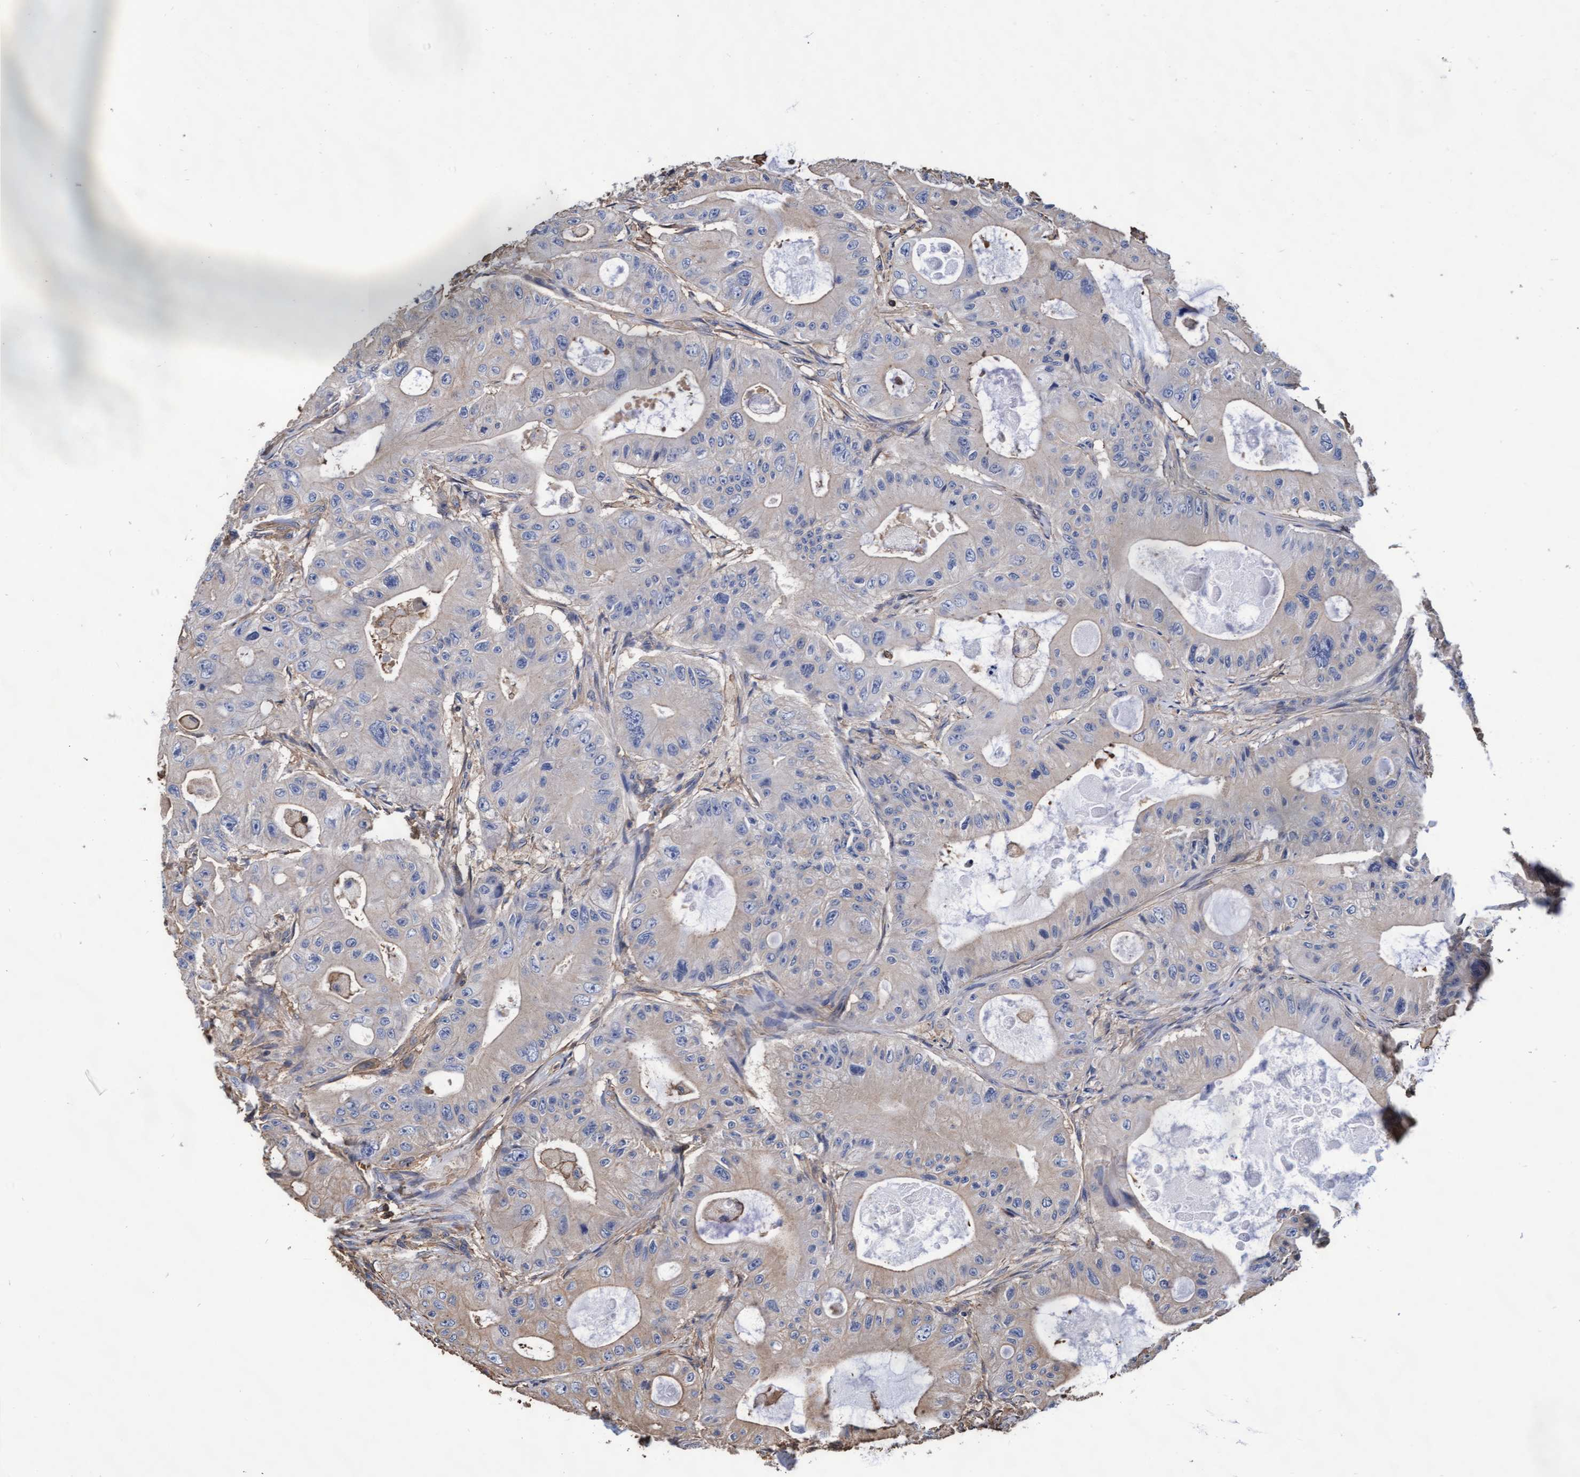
{"staining": {"intensity": "negative", "quantity": "none", "location": "none"}, "tissue": "colorectal cancer", "cell_type": "Tumor cells", "image_type": "cancer", "snomed": [{"axis": "morphology", "description": "Adenocarcinoma, NOS"}, {"axis": "topography", "description": "Colon"}], "caption": "High power microscopy micrograph of an immunohistochemistry photomicrograph of colorectal adenocarcinoma, revealing no significant positivity in tumor cells. Nuclei are stained in blue.", "gene": "GRHPR", "patient": {"sex": "female", "age": 46}}